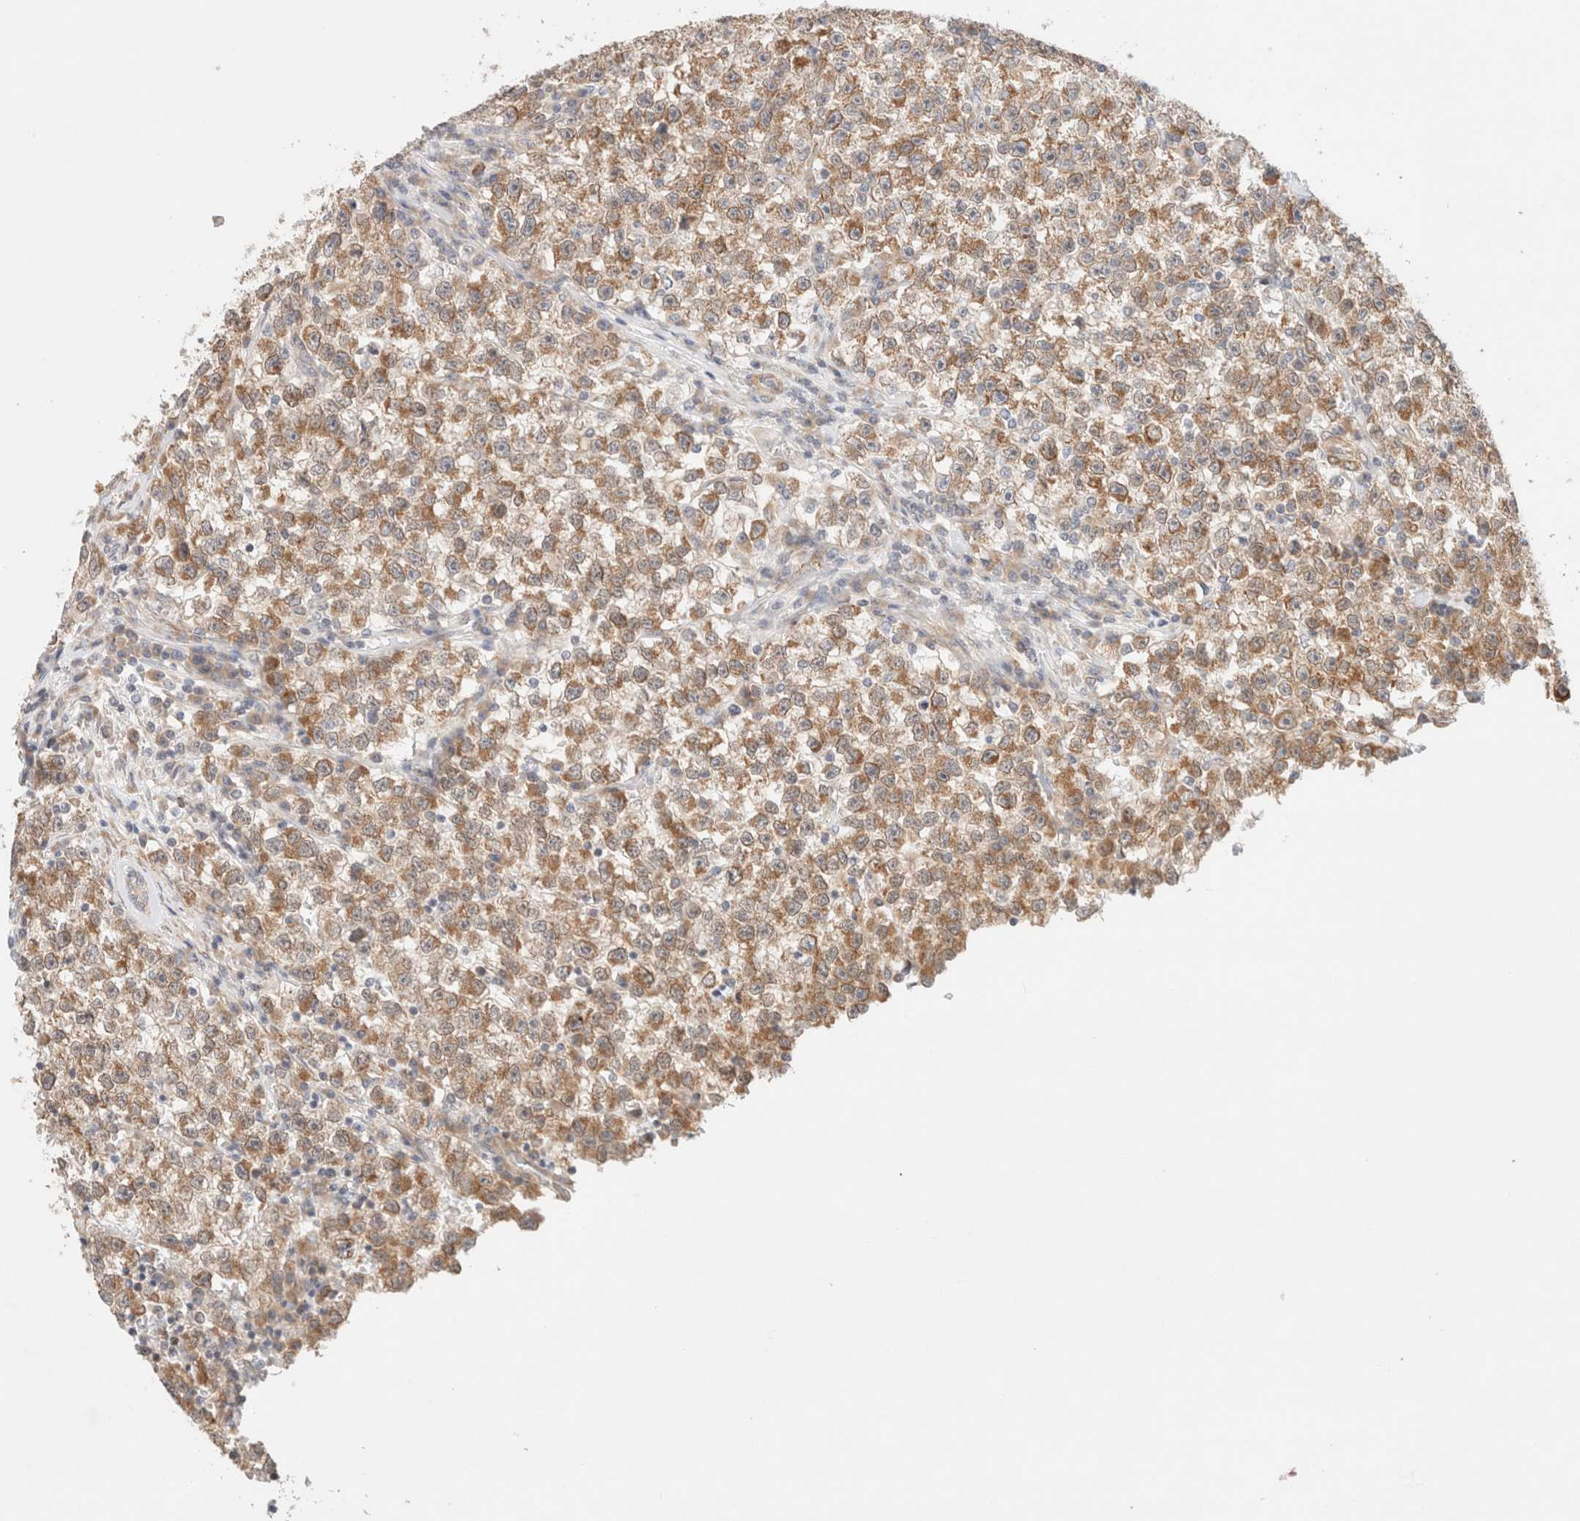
{"staining": {"intensity": "moderate", "quantity": ">75%", "location": "cytoplasmic/membranous"}, "tissue": "testis cancer", "cell_type": "Tumor cells", "image_type": "cancer", "snomed": [{"axis": "morphology", "description": "Seminoma, NOS"}, {"axis": "topography", "description": "Testis"}], "caption": "Immunohistochemistry histopathology image of neoplastic tissue: human seminoma (testis) stained using IHC demonstrates medium levels of moderate protein expression localized specifically in the cytoplasmic/membranous of tumor cells, appearing as a cytoplasmic/membranous brown color.", "gene": "RRP15", "patient": {"sex": "male", "age": 22}}